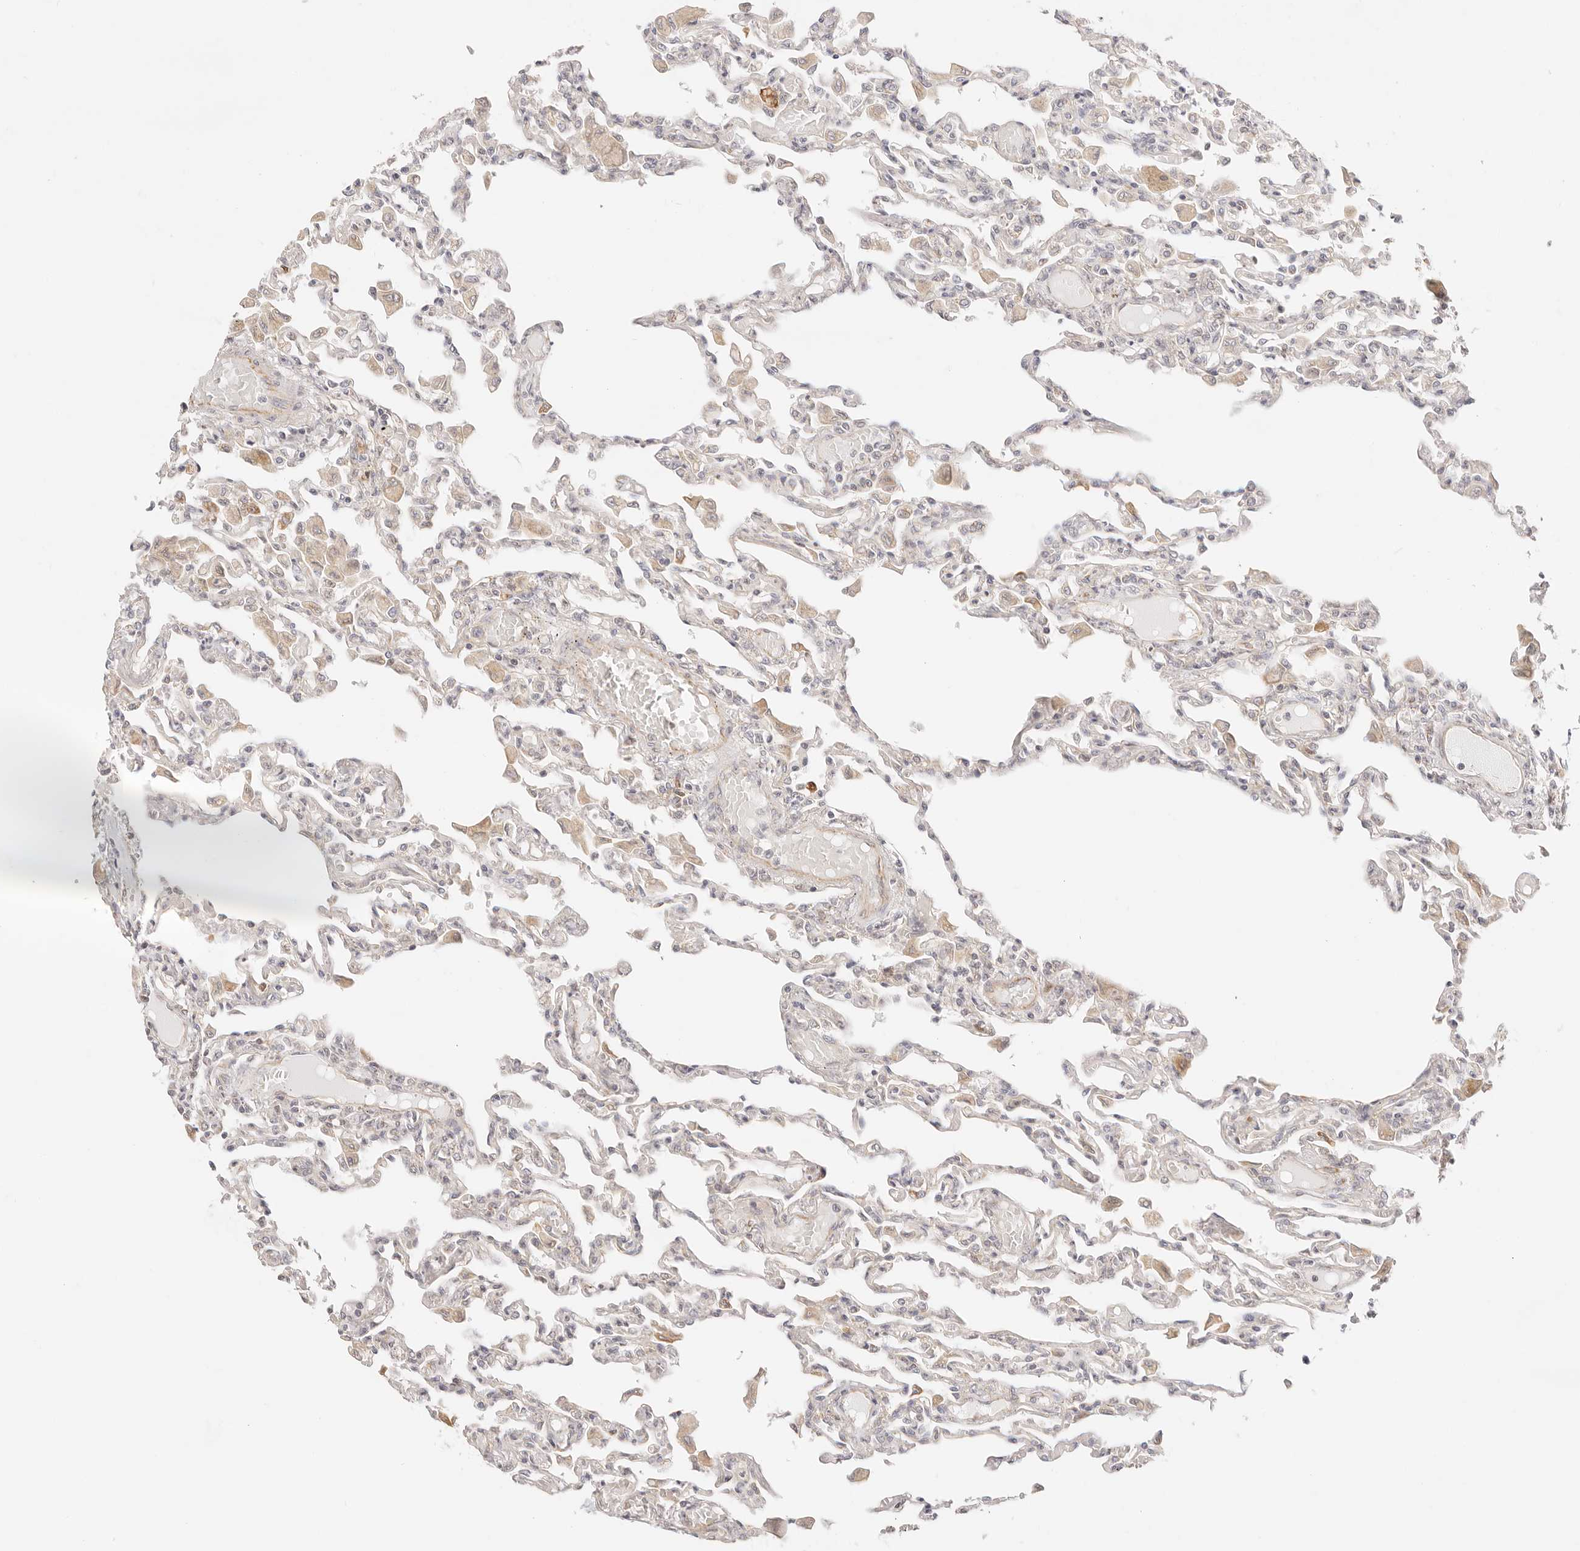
{"staining": {"intensity": "negative", "quantity": "none", "location": "none"}, "tissue": "lung", "cell_type": "Alveolar cells", "image_type": "normal", "snomed": [{"axis": "morphology", "description": "Normal tissue, NOS"}, {"axis": "topography", "description": "Bronchus"}, {"axis": "topography", "description": "Lung"}], "caption": "A high-resolution histopathology image shows IHC staining of benign lung, which exhibits no significant positivity in alveolar cells. (IHC, brightfield microscopy, high magnification).", "gene": "ZC3H11A", "patient": {"sex": "female", "age": 49}}